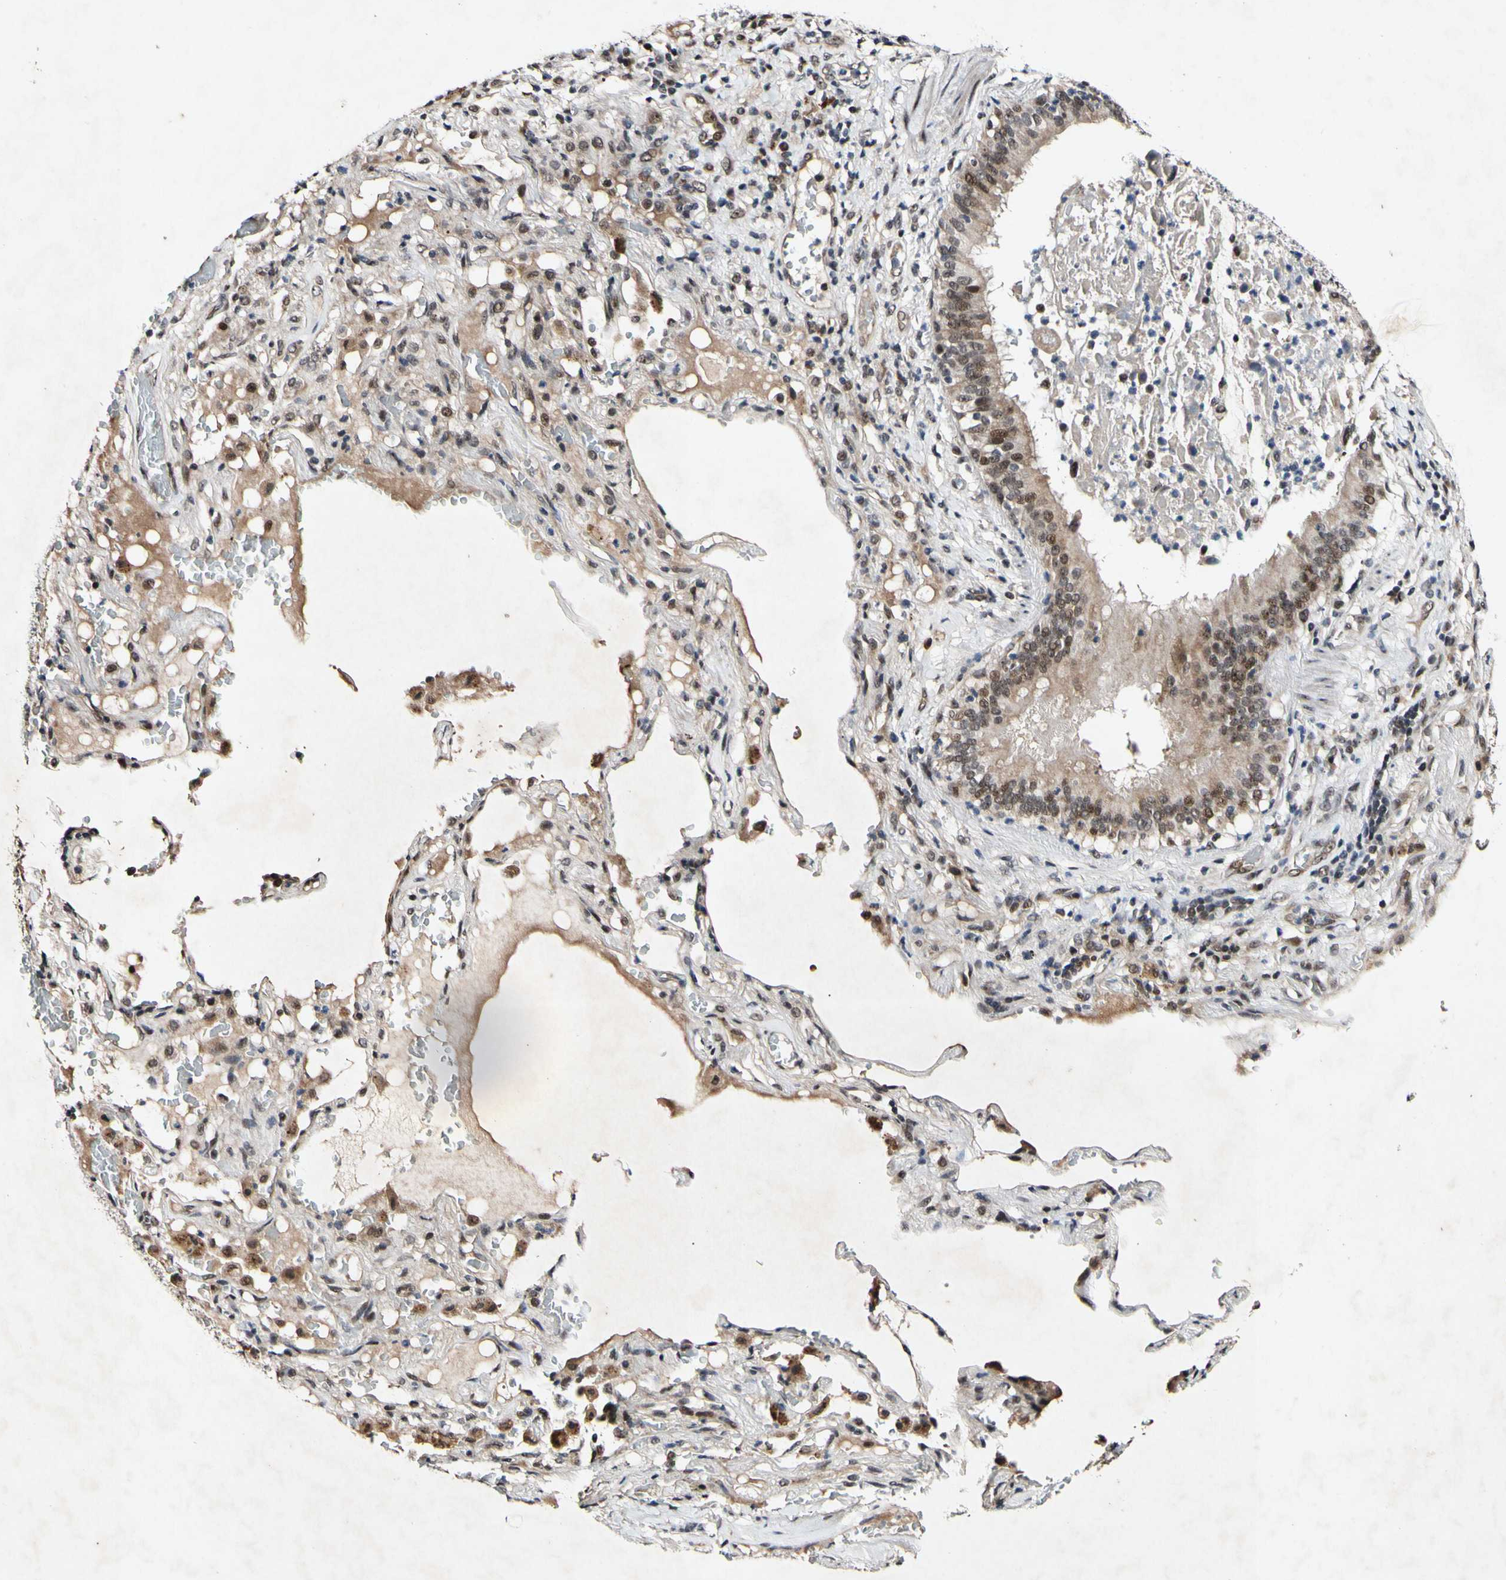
{"staining": {"intensity": "moderate", "quantity": "25%-75%", "location": "nuclear"}, "tissue": "lung cancer", "cell_type": "Tumor cells", "image_type": "cancer", "snomed": [{"axis": "morphology", "description": "Squamous cell carcinoma, NOS"}, {"axis": "topography", "description": "Lung"}], "caption": "This is an image of immunohistochemistry (IHC) staining of lung cancer (squamous cell carcinoma), which shows moderate staining in the nuclear of tumor cells.", "gene": "POLR2F", "patient": {"sex": "male", "age": 57}}